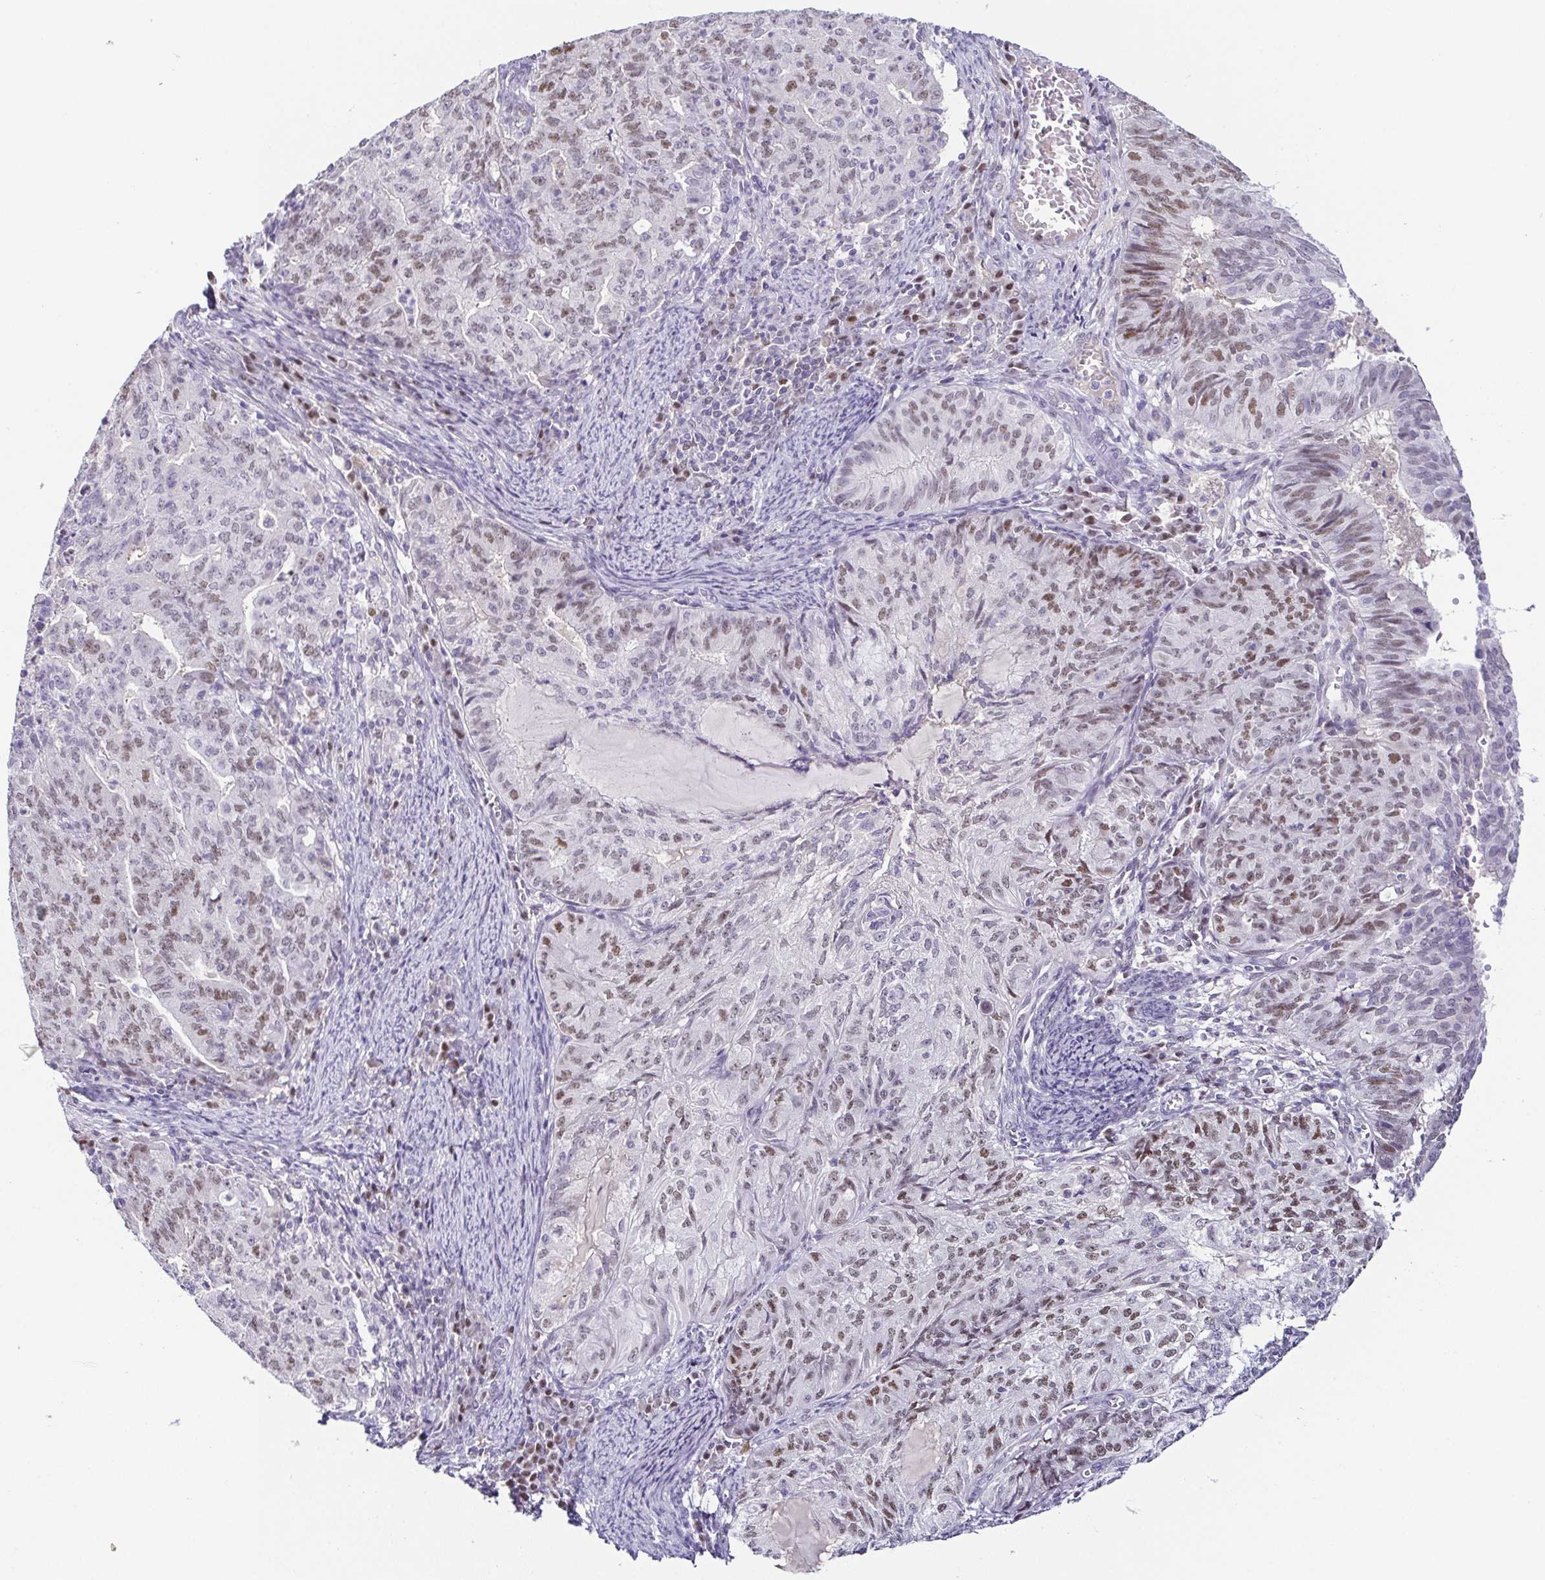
{"staining": {"intensity": "moderate", "quantity": "25%-75%", "location": "nuclear"}, "tissue": "endometrial cancer", "cell_type": "Tumor cells", "image_type": "cancer", "snomed": [{"axis": "morphology", "description": "Adenocarcinoma, NOS"}, {"axis": "topography", "description": "Endometrium"}], "caption": "Endometrial adenocarcinoma was stained to show a protein in brown. There is medium levels of moderate nuclear staining in approximately 25%-75% of tumor cells. (Stains: DAB (3,3'-diaminobenzidine) in brown, nuclei in blue, Microscopy: brightfield microscopy at high magnification).", "gene": "TCF3", "patient": {"sex": "female", "age": 82}}